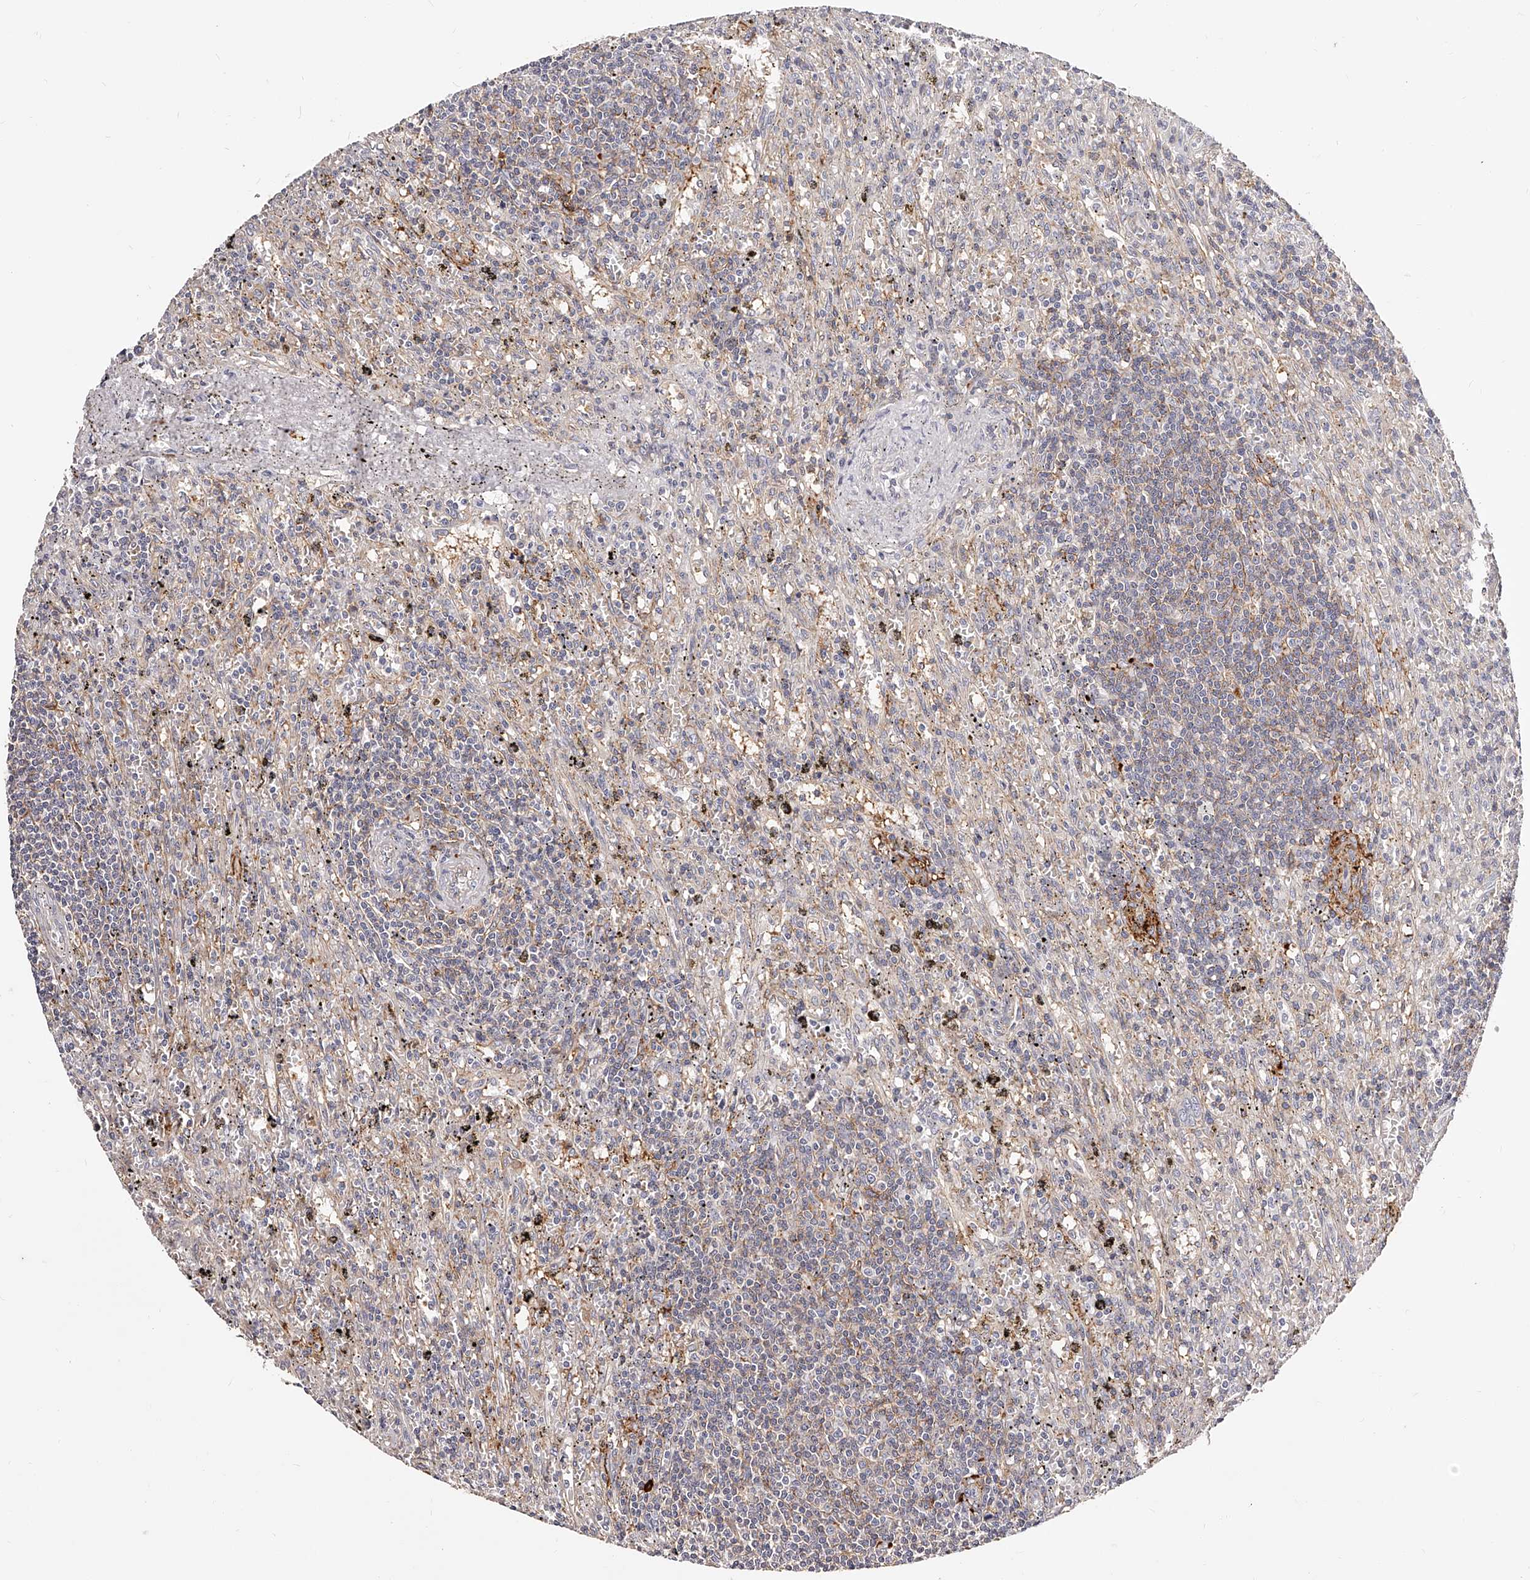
{"staining": {"intensity": "weak", "quantity": "<25%", "location": "cytoplasmic/membranous"}, "tissue": "lymphoma", "cell_type": "Tumor cells", "image_type": "cancer", "snomed": [{"axis": "morphology", "description": "Malignant lymphoma, non-Hodgkin's type, Low grade"}, {"axis": "topography", "description": "Spleen"}], "caption": "Micrograph shows no protein positivity in tumor cells of lymphoma tissue.", "gene": "CD82", "patient": {"sex": "male", "age": 76}}